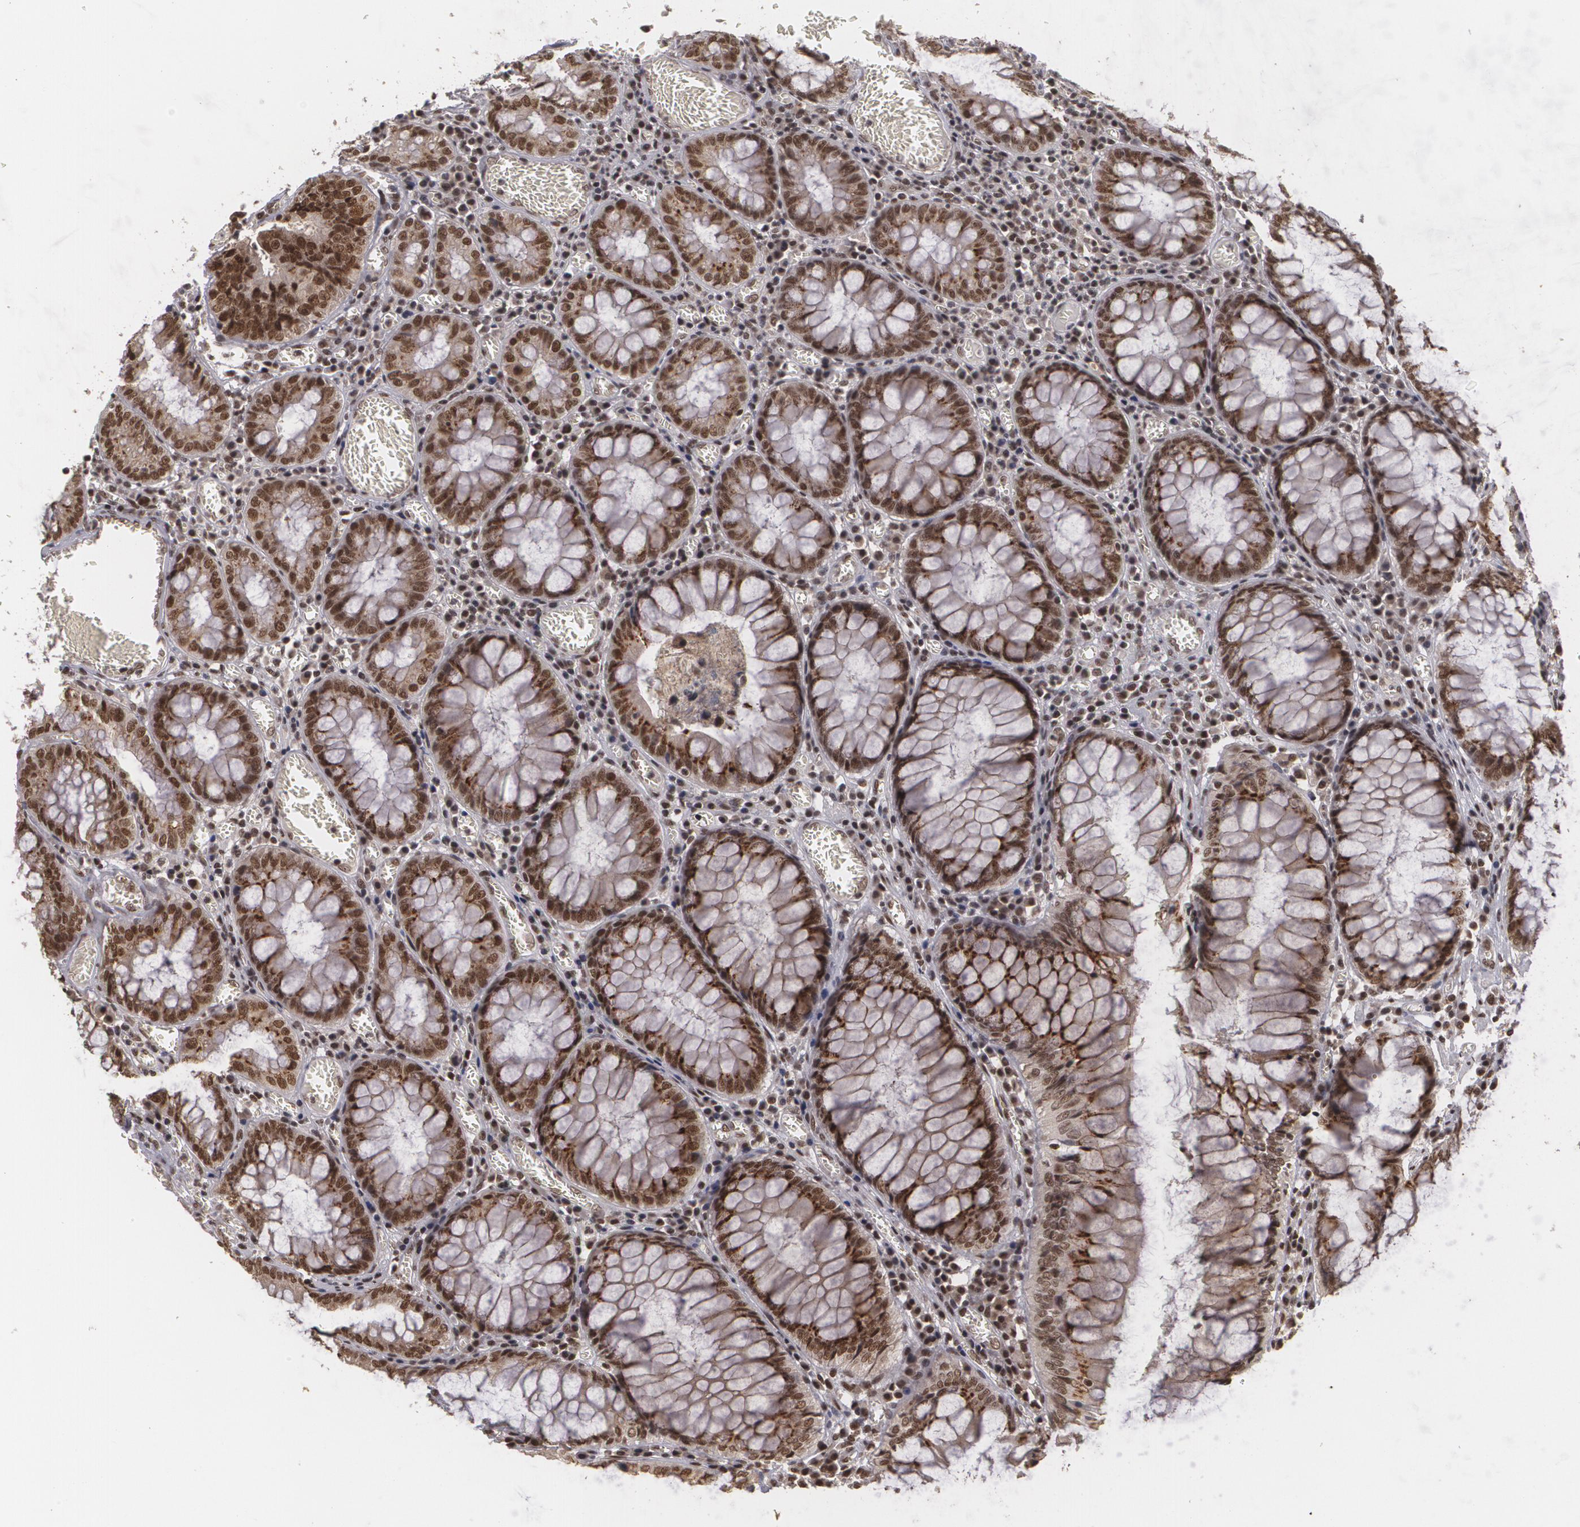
{"staining": {"intensity": "strong", "quantity": ">75%", "location": "nuclear"}, "tissue": "colorectal cancer", "cell_type": "Tumor cells", "image_type": "cancer", "snomed": [{"axis": "morphology", "description": "Adenocarcinoma, NOS"}, {"axis": "topography", "description": "Rectum"}], "caption": "This is an image of IHC staining of colorectal cancer, which shows strong staining in the nuclear of tumor cells.", "gene": "RXRB", "patient": {"sex": "female", "age": 98}}